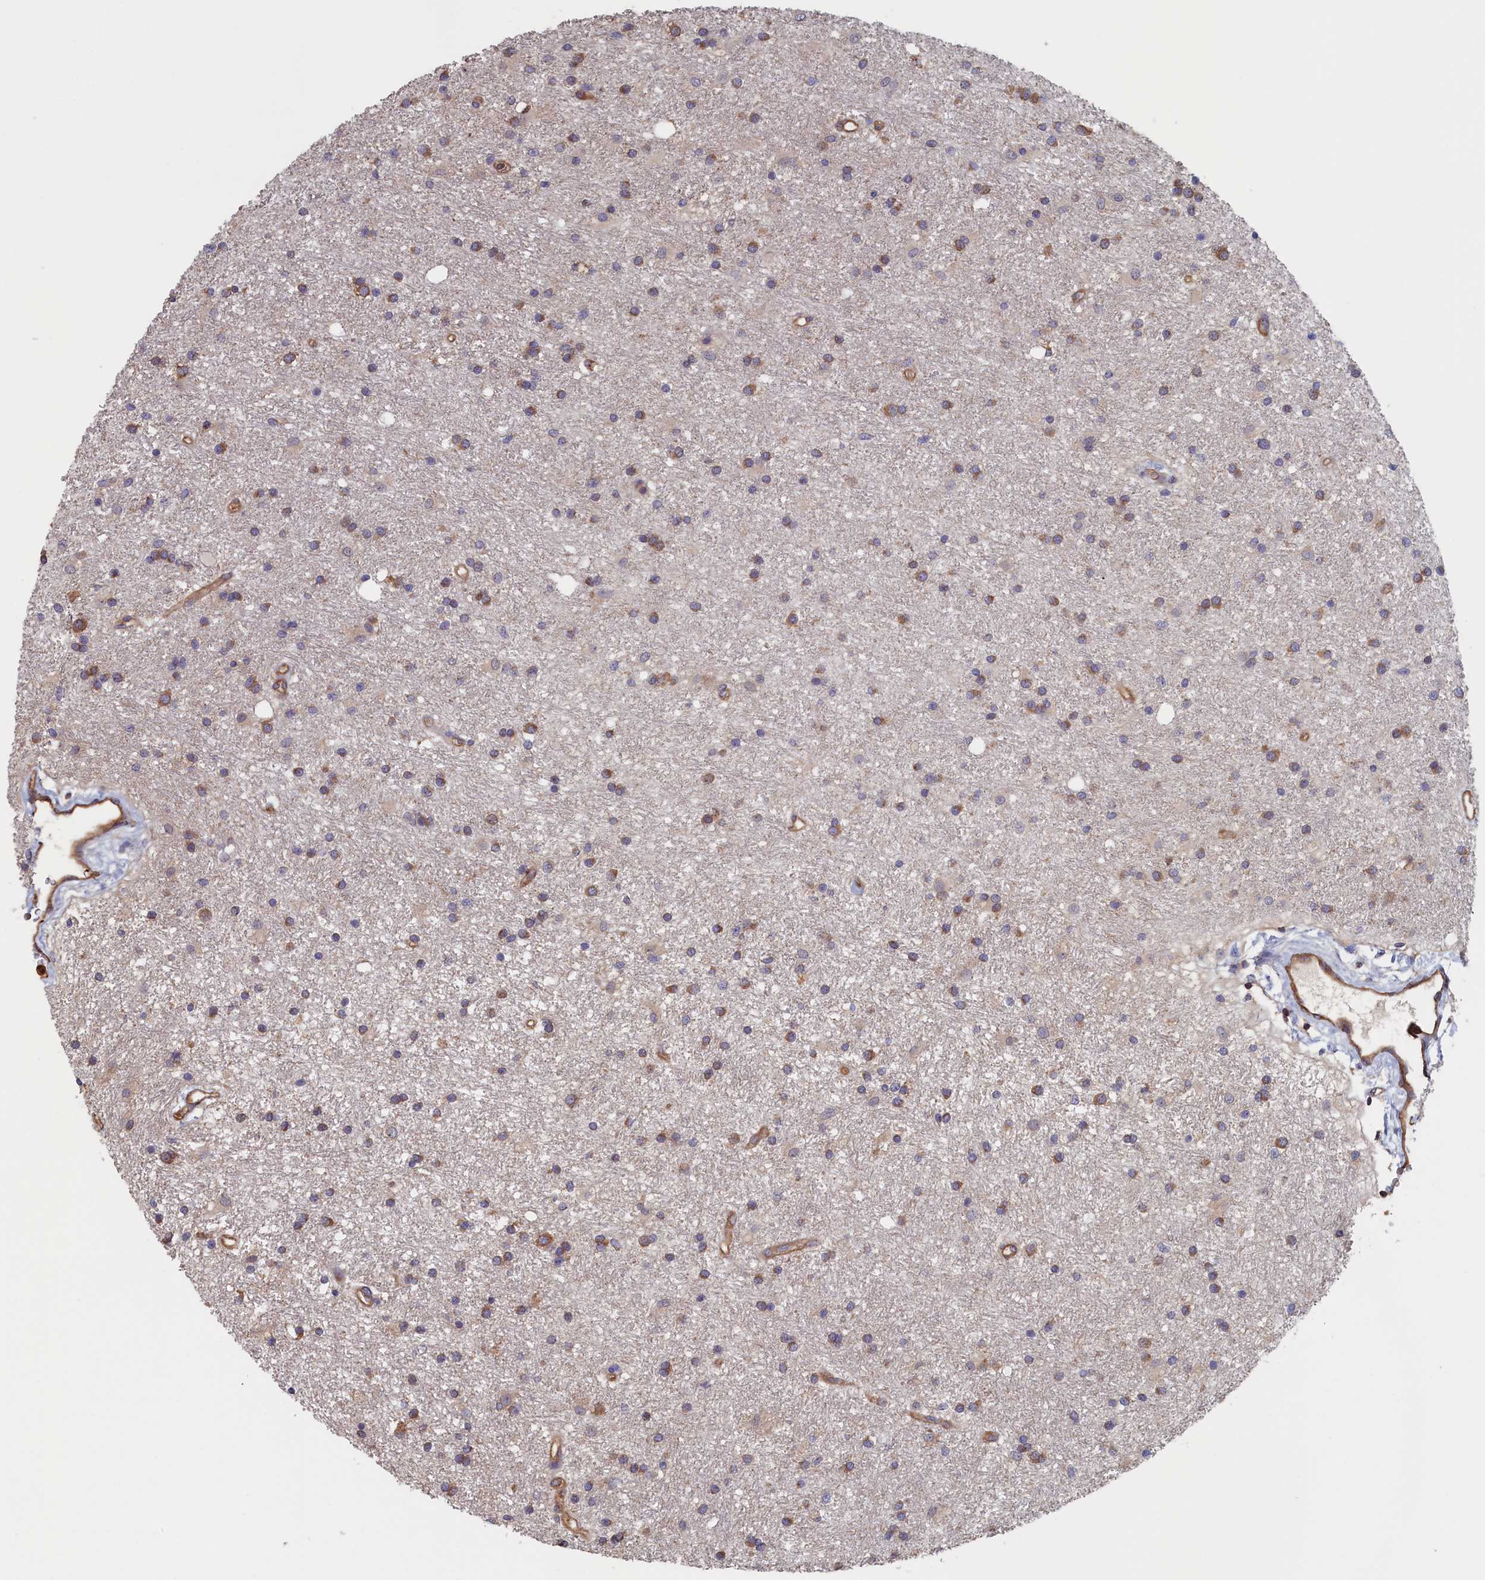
{"staining": {"intensity": "moderate", "quantity": "<25%", "location": "cytoplasmic/membranous"}, "tissue": "glioma", "cell_type": "Tumor cells", "image_type": "cancer", "snomed": [{"axis": "morphology", "description": "Glioma, malignant, High grade"}, {"axis": "topography", "description": "Brain"}], "caption": "Protein staining of glioma tissue displays moderate cytoplasmic/membranous positivity in about <25% of tumor cells.", "gene": "ANKRD2", "patient": {"sex": "male", "age": 77}}